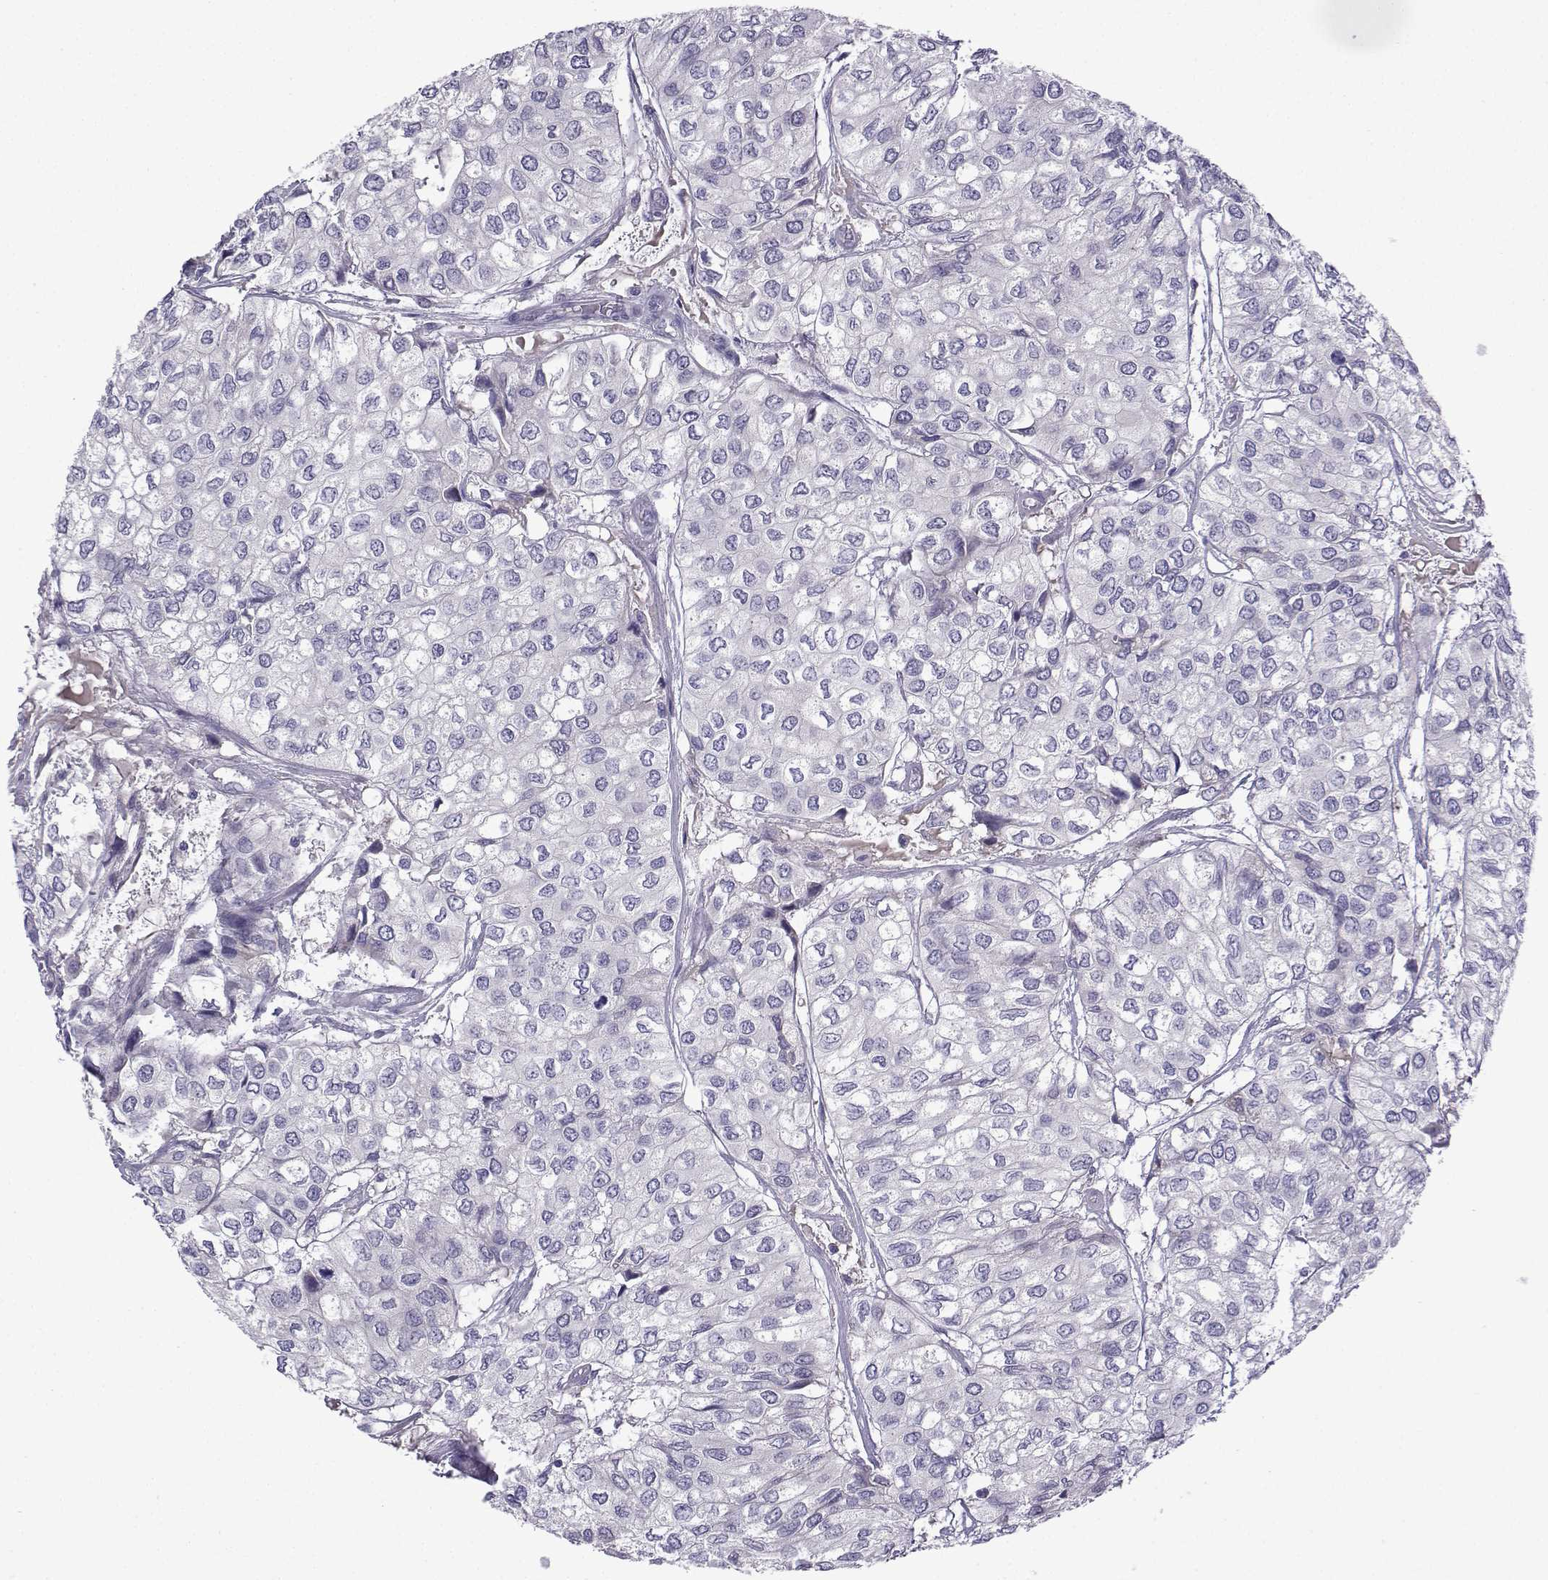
{"staining": {"intensity": "negative", "quantity": "none", "location": "none"}, "tissue": "urothelial cancer", "cell_type": "Tumor cells", "image_type": "cancer", "snomed": [{"axis": "morphology", "description": "Urothelial carcinoma, High grade"}, {"axis": "topography", "description": "Urinary bladder"}], "caption": "Image shows no significant protein expression in tumor cells of urothelial carcinoma (high-grade).", "gene": "SPACA7", "patient": {"sex": "male", "age": 73}}